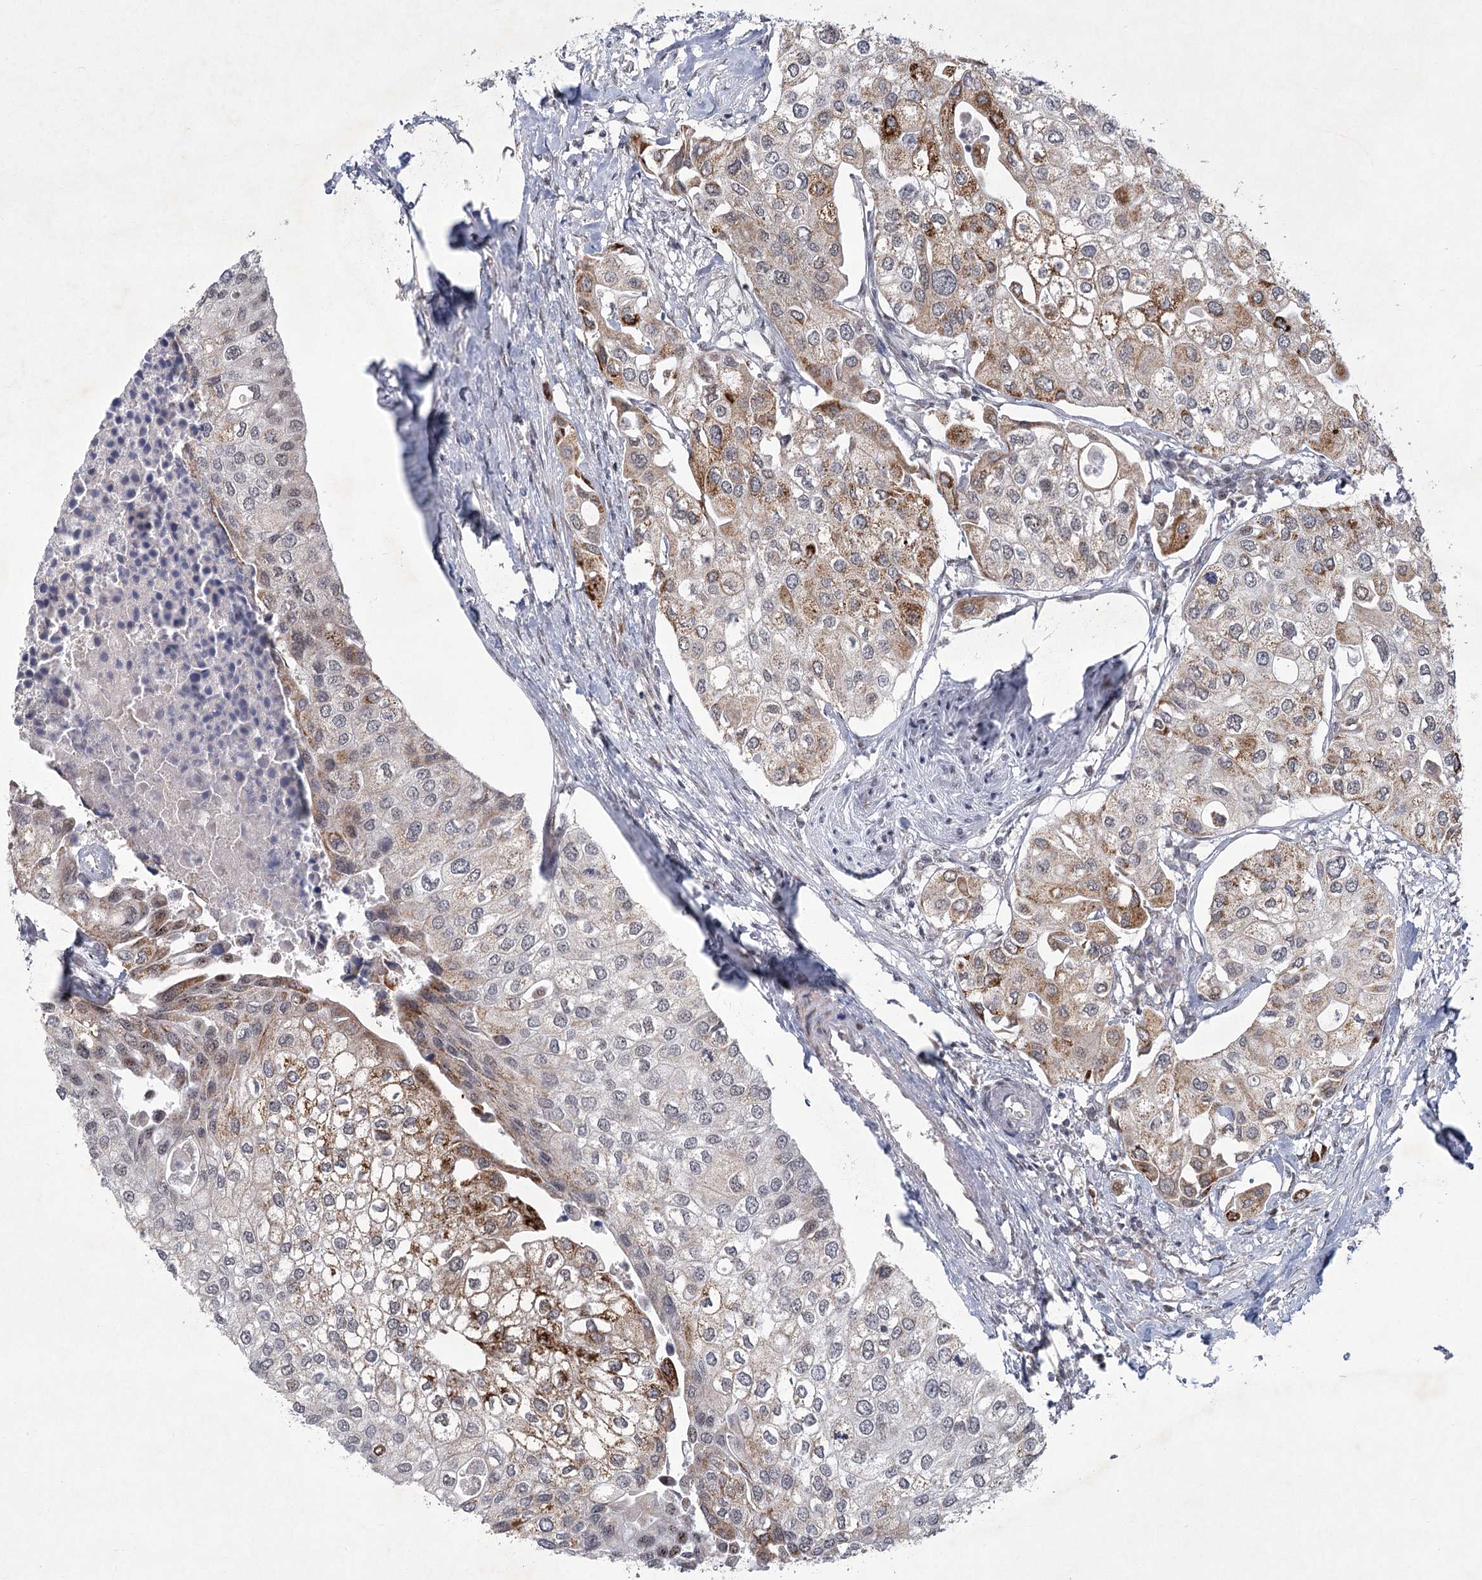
{"staining": {"intensity": "moderate", "quantity": "<25%", "location": "cytoplasmic/membranous"}, "tissue": "urothelial cancer", "cell_type": "Tumor cells", "image_type": "cancer", "snomed": [{"axis": "morphology", "description": "Urothelial carcinoma, High grade"}, {"axis": "topography", "description": "Urinary bladder"}], "caption": "Tumor cells display moderate cytoplasmic/membranous positivity in about <25% of cells in urothelial cancer.", "gene": "CIB4", "patient": {"sex": "male", "age": 64}}